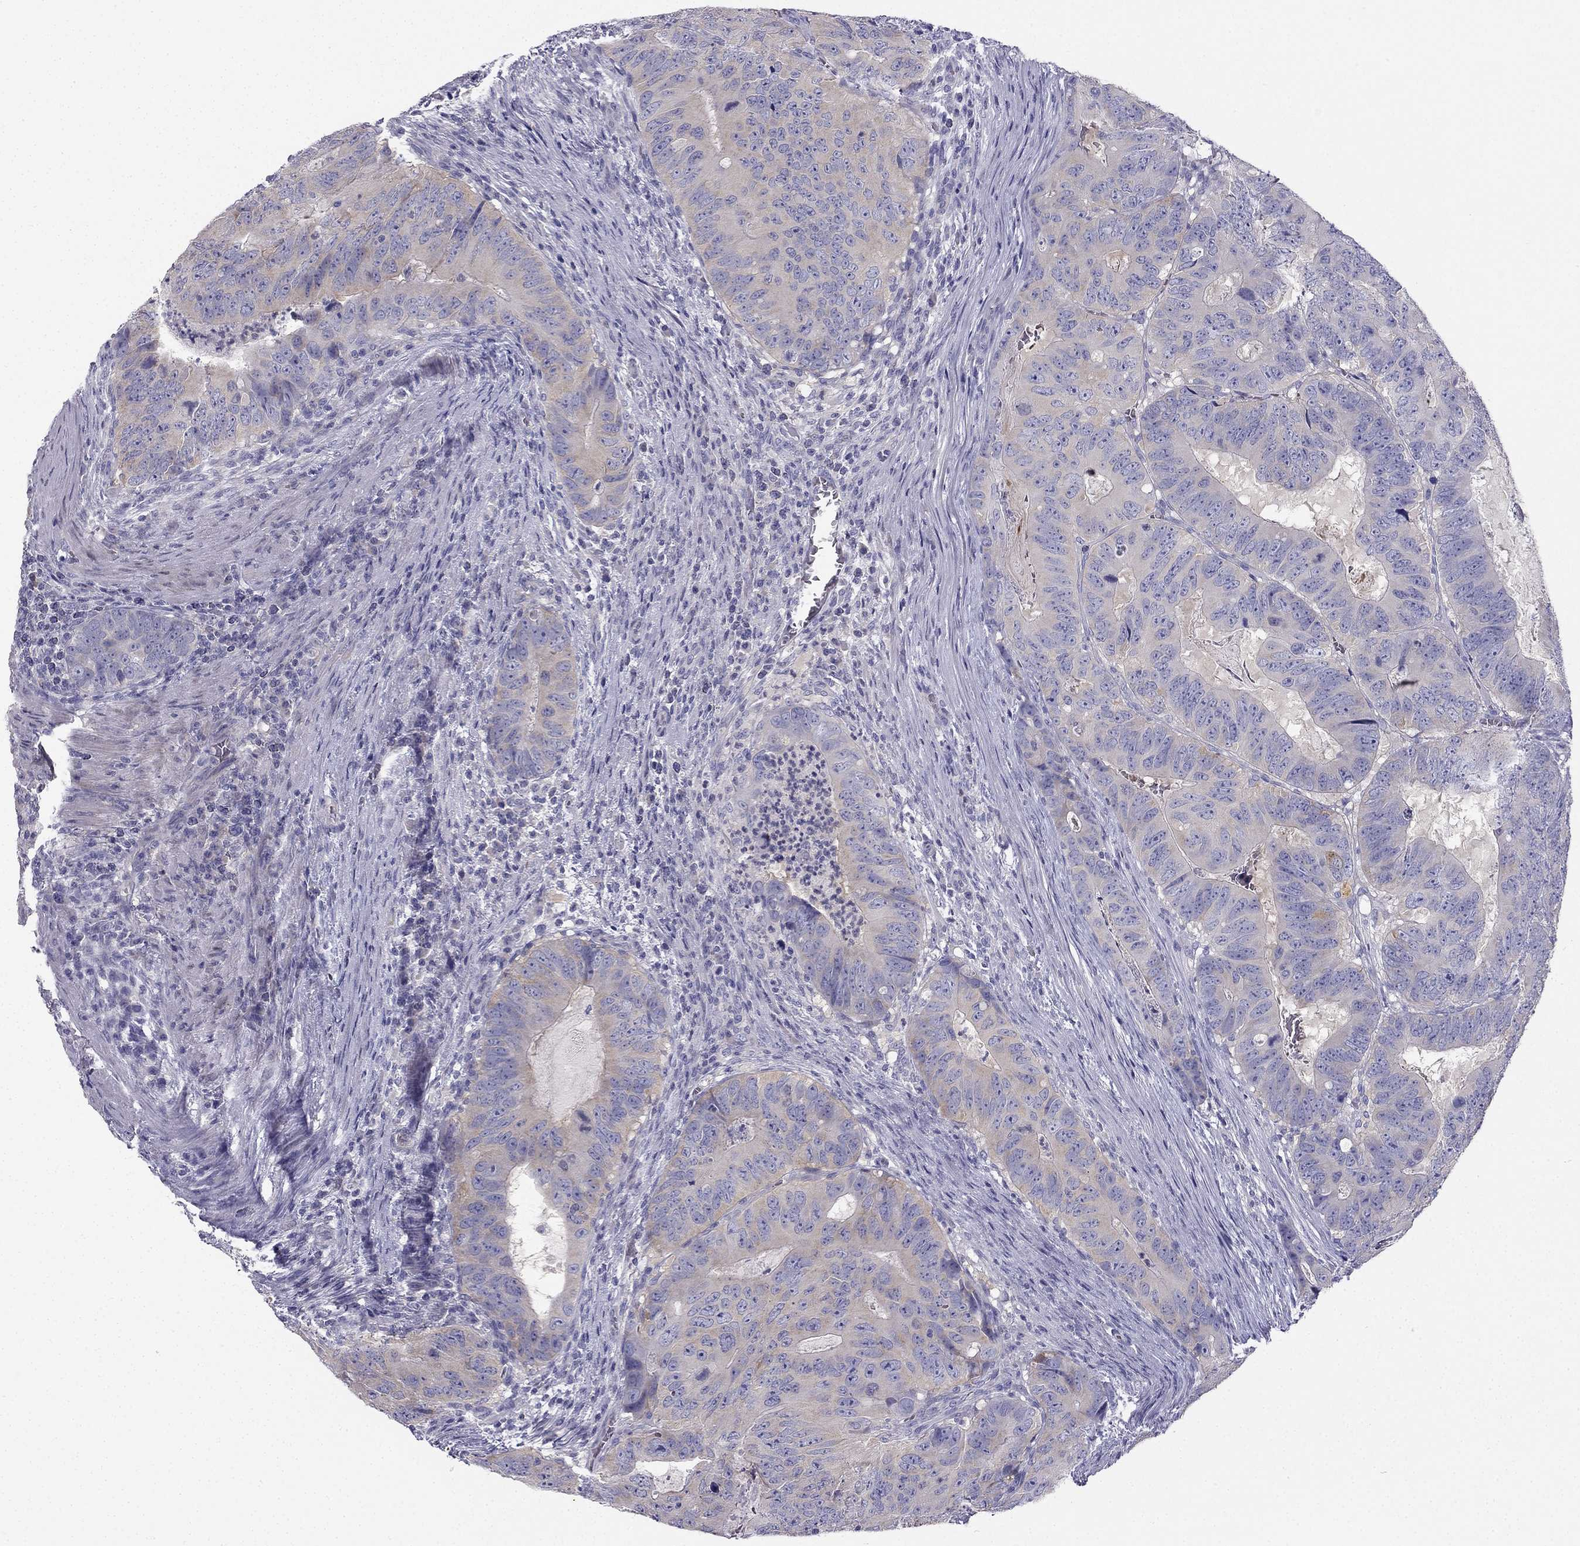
{"staining": {"intensity": "negative", "quantity": "none", "location": "none"}, "tissue": "colorectal cancer", "cell_type": "Tumor cells", "image_type": "cancer", "snomed": [{"axis": "morphology", "description": "Adenocarcinoma, NOS"}, {"axis": "topography", "description": "Colon"}], "caption": "Colorectal adenocarcinoma was stained to show a protein in brown. There is no significant positivity in tumor cells.", "gene": "RSPH14", "patient": {"sex": "male", "age": 79}}